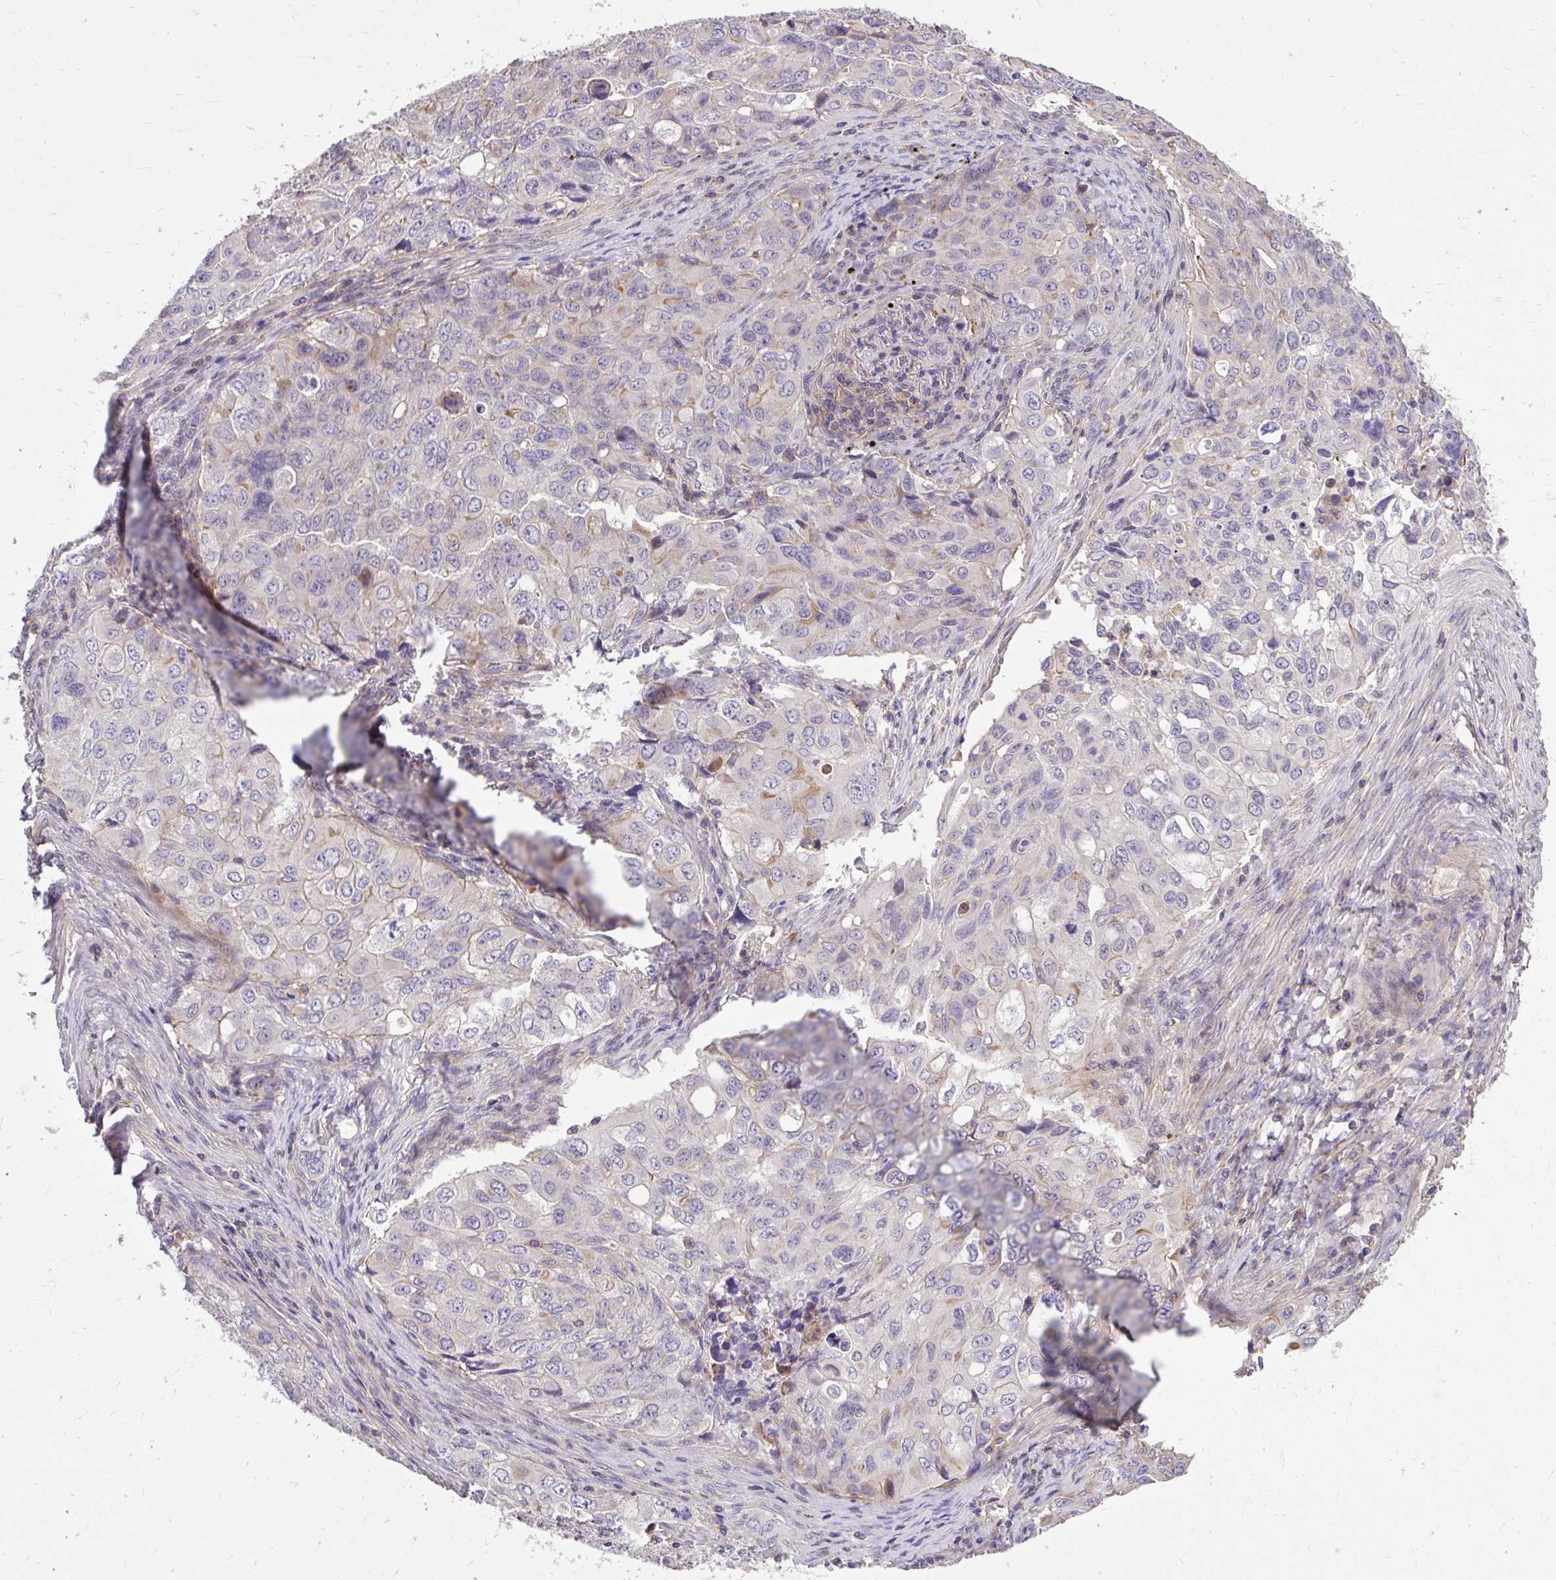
{"staining": {"intensity": "weak", "quantity": "<25%", "location": "cytoplasmic/membranous"}, "tissue": "lung cancer", "cell_type": "Tumor cells", "image_type": "cancer", "snomed": [{"axis": "morphology", "description": "Adenocarcinoma, NOS"}, {"axis": "morphology", "description": "Adenocarcinoma, metastatic, NOS"}, {"axis": "topography", "description": "Lymph node"}, {"axis": "topography", "description": "Lung"}], "caption": "IHC photomicrograph of neoplastic tissue: lung cancer (adenocarcinoma) stained with DAB displays no significant protein positivity in tumor cells.", "gene": "IGFL2", "patient": {"sex": "female", "age": 42}}